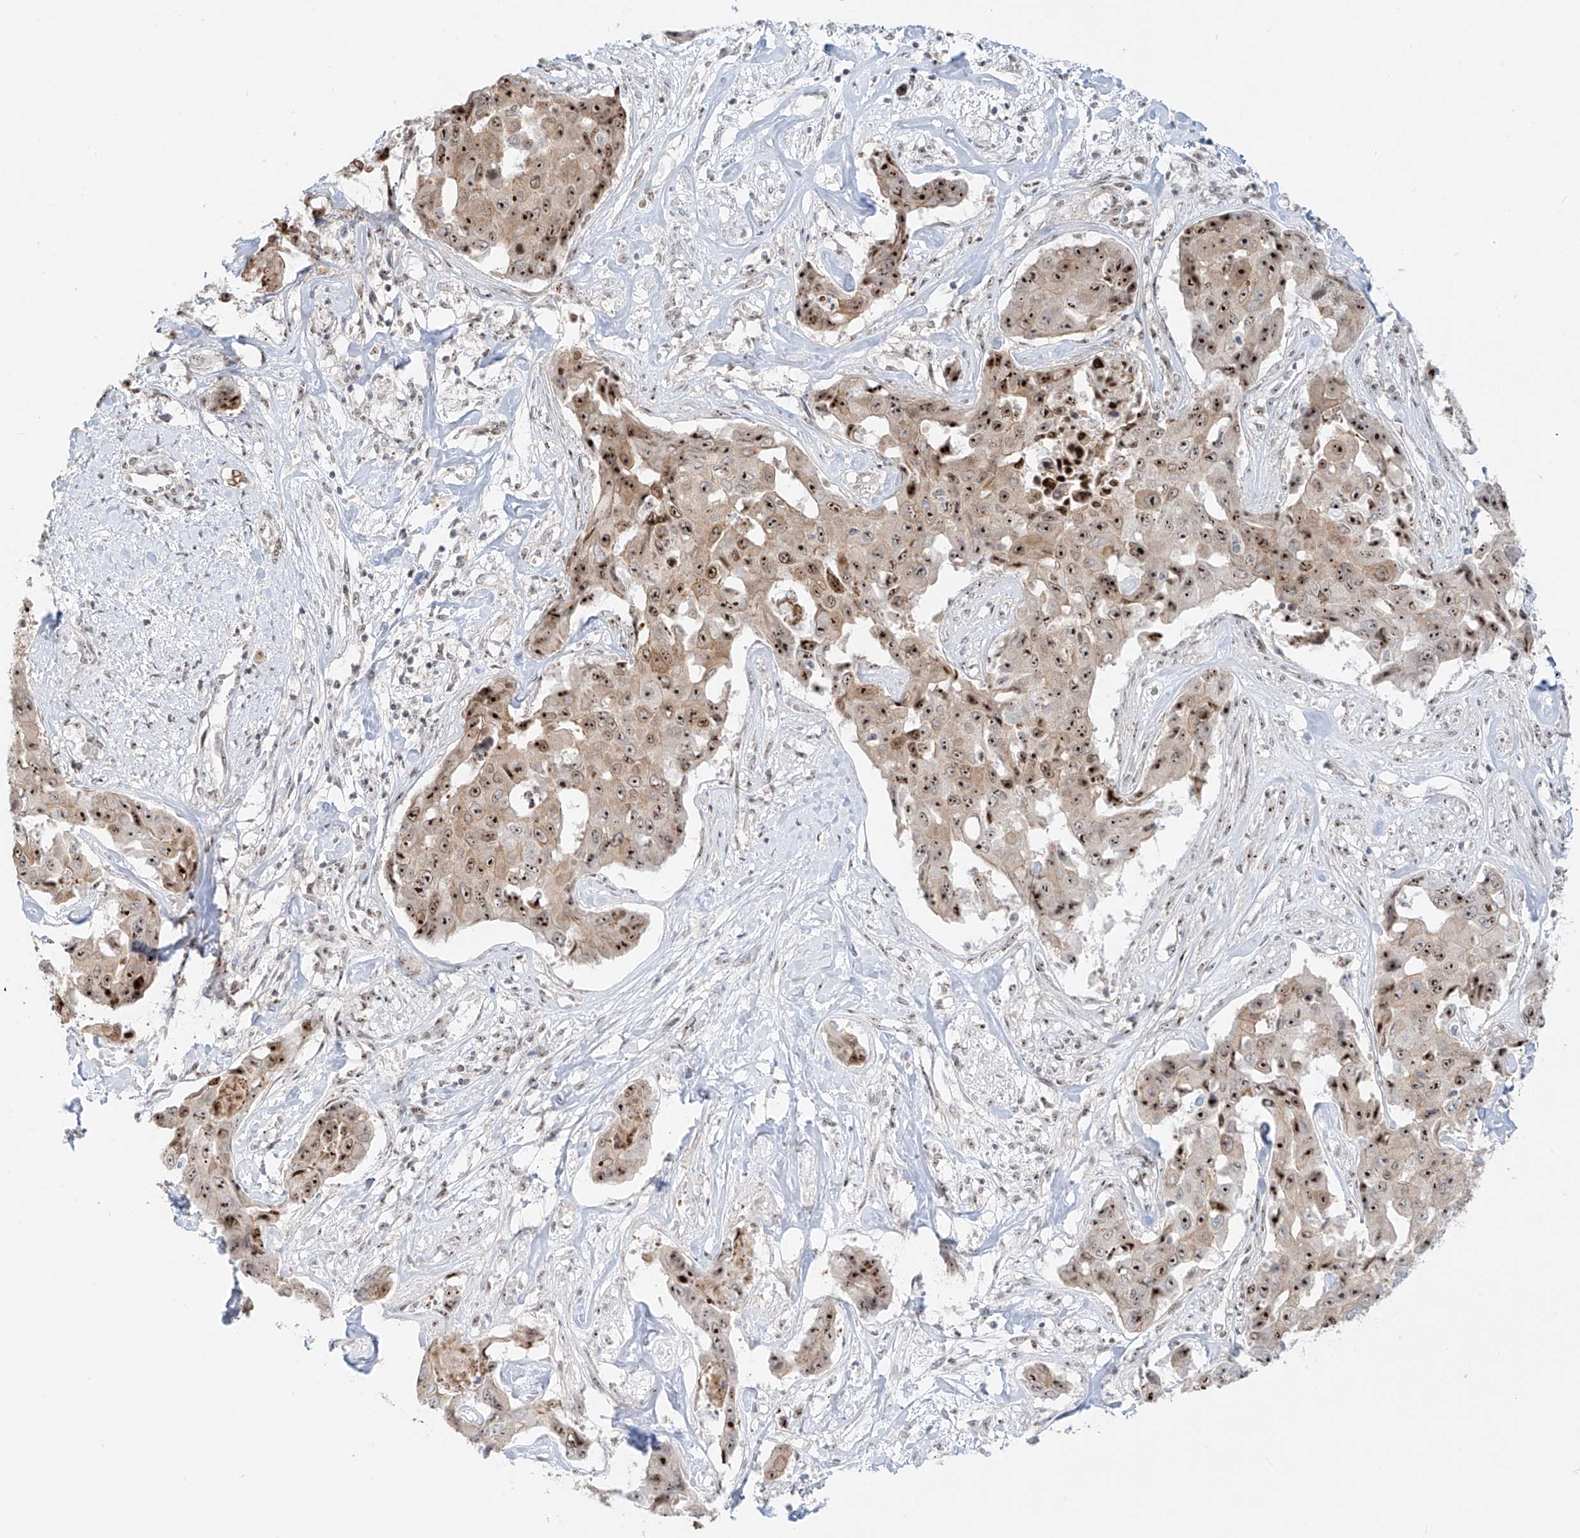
{"staining": {"intensity": "strong", "quantity": ">75%", "location": "cytoplasmic/membranous,nuclear"}, "tissue": "liver cancer", "cell_type": "Tumor cells", "image_type": "cancer", "snomed": [{"axis": "morphology", "description": "Cholangiocarcinoma"}, {"axis": "topography", "description": "Liver"}], "caption": "The immunohistochemical stain highlights strong cytoplasmic/membranous and nuclear positivity in tumor cells of liver cancer (cholangiocarcinoma) tissue. (Stains: DAB in brown, nuclei in blue, Microscopy: brightfield microscopy at high magnification).", "gene": "ZNF512", "patient": {"sex": "male", "age": 59}}